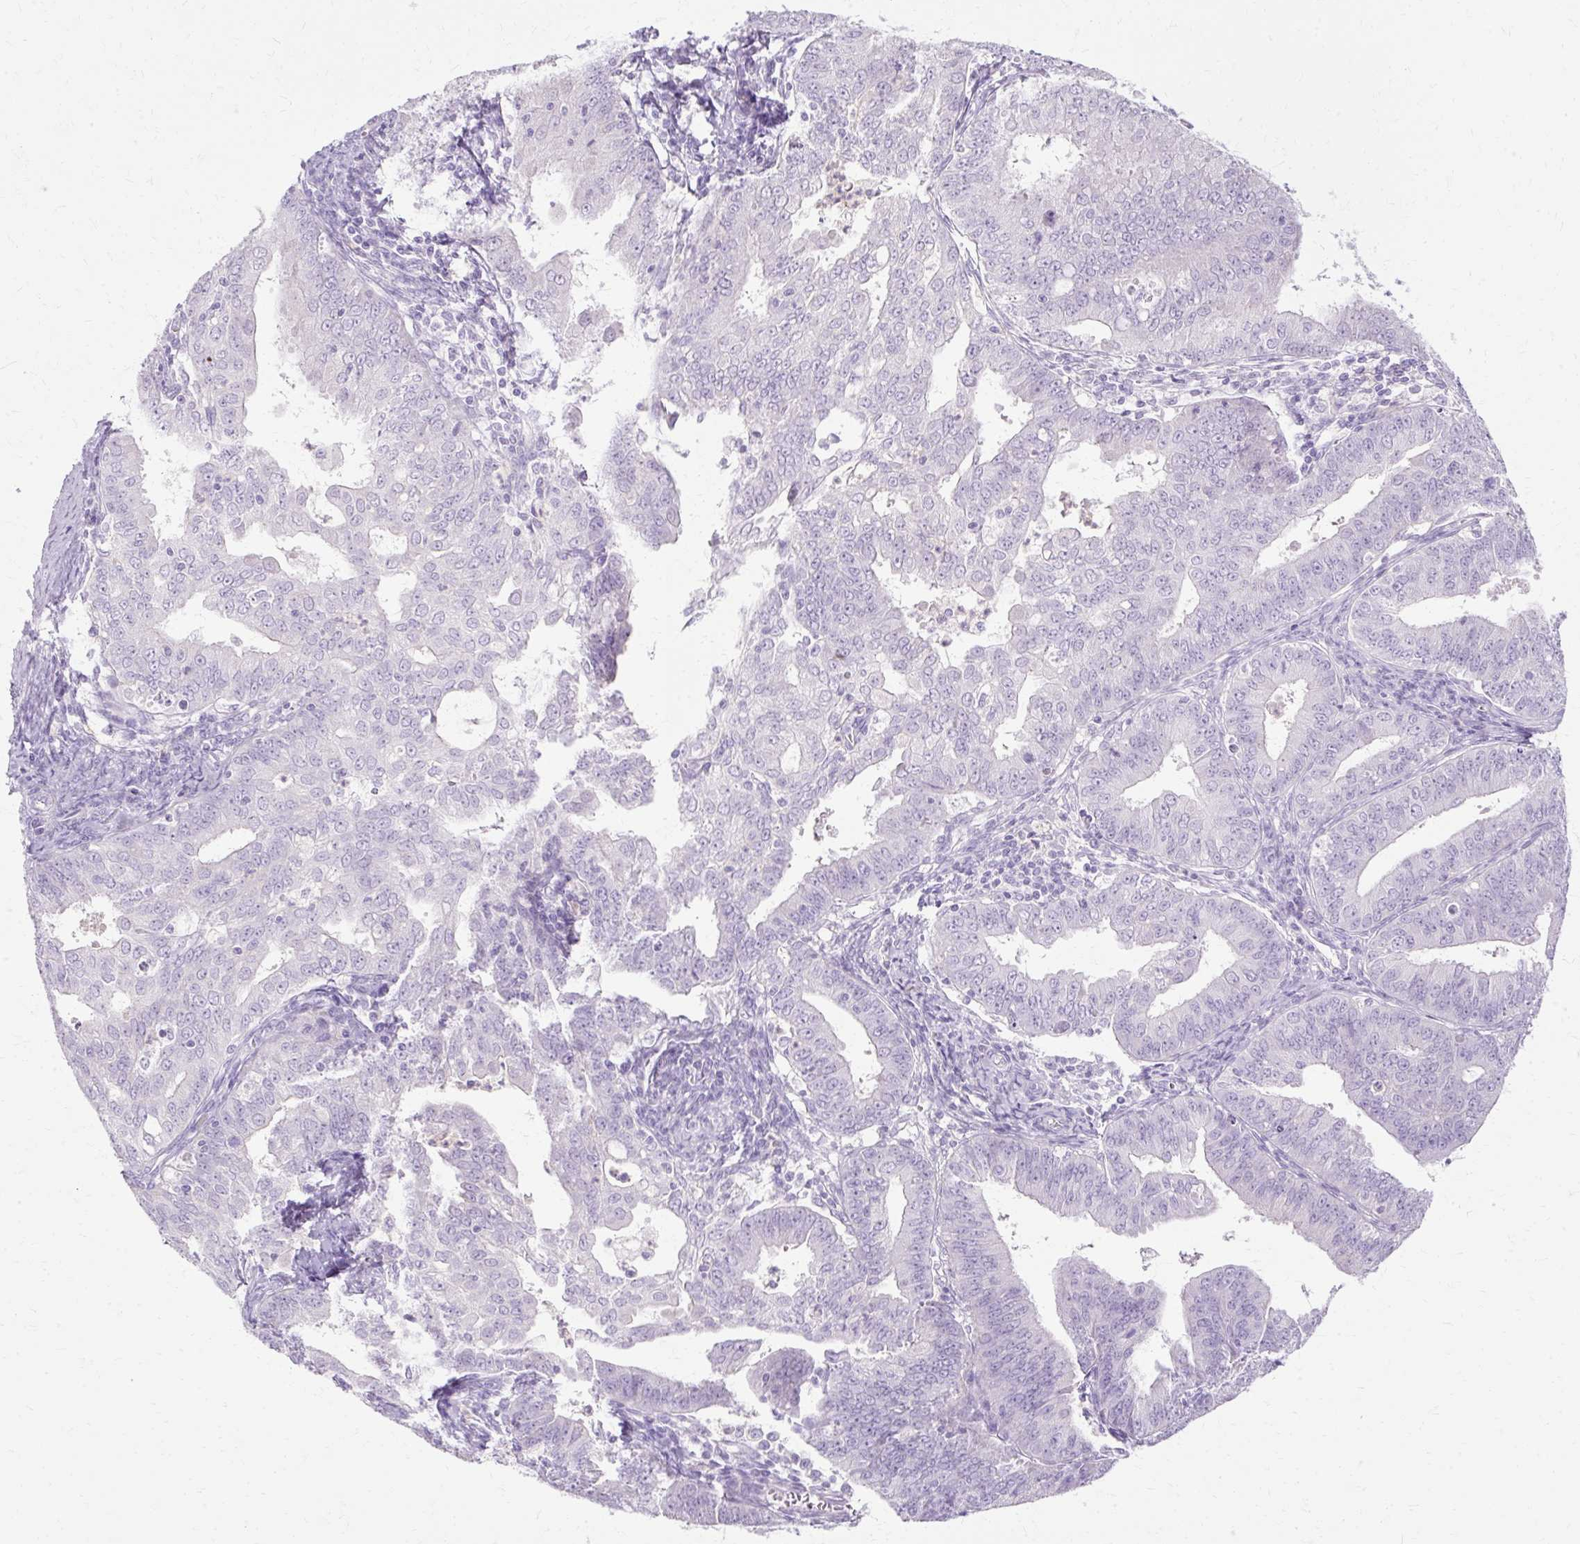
{"staining": {"intensity": "negative", "quantity": "none", "location": "none"}, "tissue": "endometrial cancer", "cell_type": "Tumor cells", "image_type": "cancer", "snomed": [{"axis": "morphology", "description": "Adenocarcinoma, NOS"}, {"axis": "topography", "description": "Endometrium"}], "caption": "IHC histopathology image of endometrial cancer stained for a protein (brown), which exhibits no staining in tumor cells.", "gene": "HSD11B1", "patient": {"sex": "female", "age": 73}}